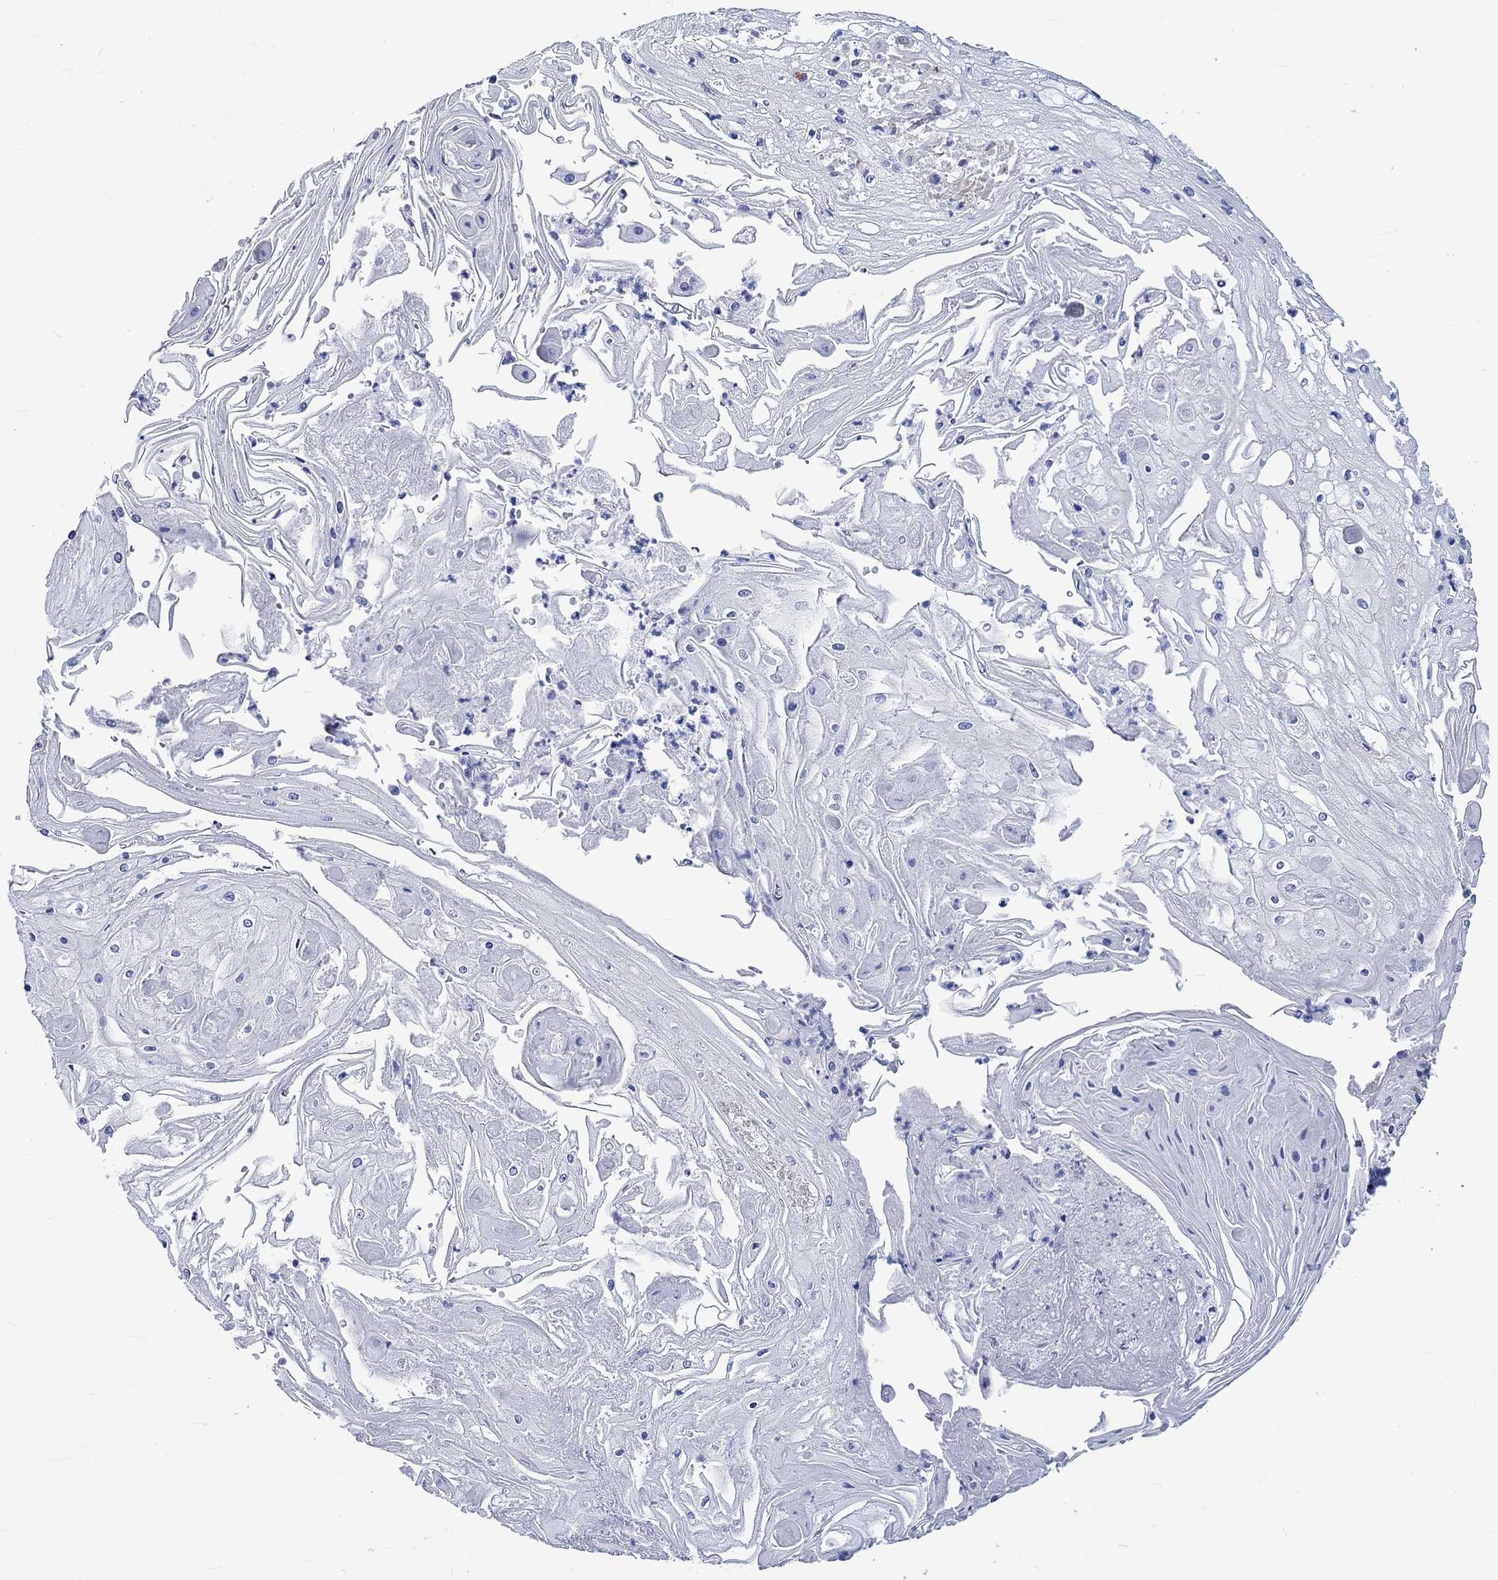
{"staining": {"intensity": "negative", "quantity": "none", "location": "none"}, "tissue": "skin cancer", "cell_type": "Tumor cells", "image_type": "cancer", "snomed": [{"axis": "morphology", "description": "Squamous cell carcinoma, NOS"}, {"axis": "topography", "description": "Skin"}], "caption": "Tumor cells are negative for protein expression in human skin squamous cell carcinoma. Brightfield microscopy of IHC stained with DAB (3,3'-diaminobenzidine) (brown) and hematoxylin (blue), captured at high magnification.", "gene": "KLHL33", "patient": {"sex": "male", "age": 70}}